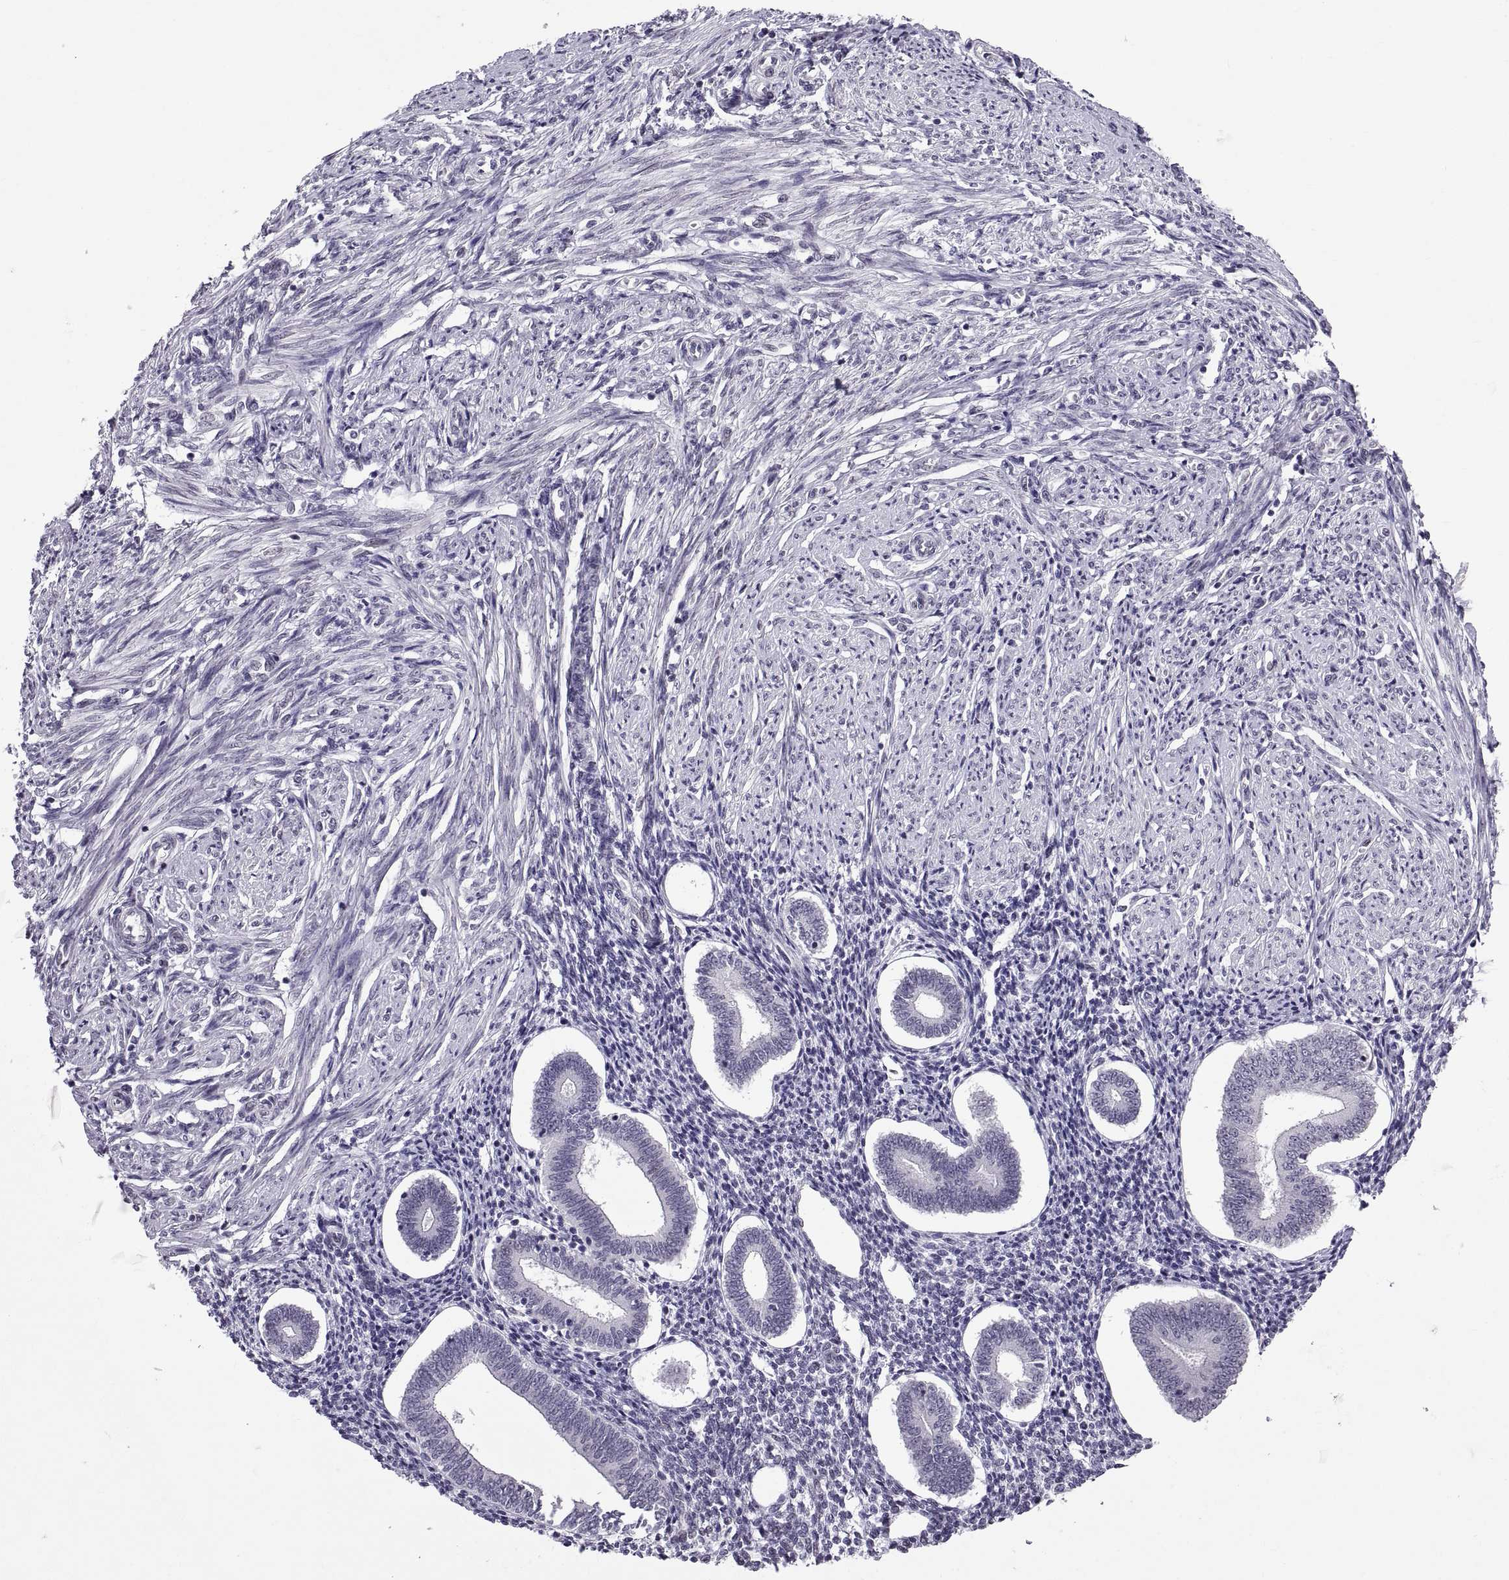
{"staining": {"intensity": "negative", "quantity": "none", "location": "none"}, "tissue": "endometrium", "cell_type": "Cells in endometrial stroma", "image_type": "normal", "snomed": [{"axis": "morphology", "description": "Normal tissue, NOS"}, {"axis": "topography", "description": "Endometrium"}], "caption": "An image of endometrium stained for a protein shows no brown staining in cells in endometrial stroma. (DAB immunohistochemistry (IHC) with hematoxylin counter stain).", "gene": "KRT77", "patient": {"sex": "female", "age": 40}}